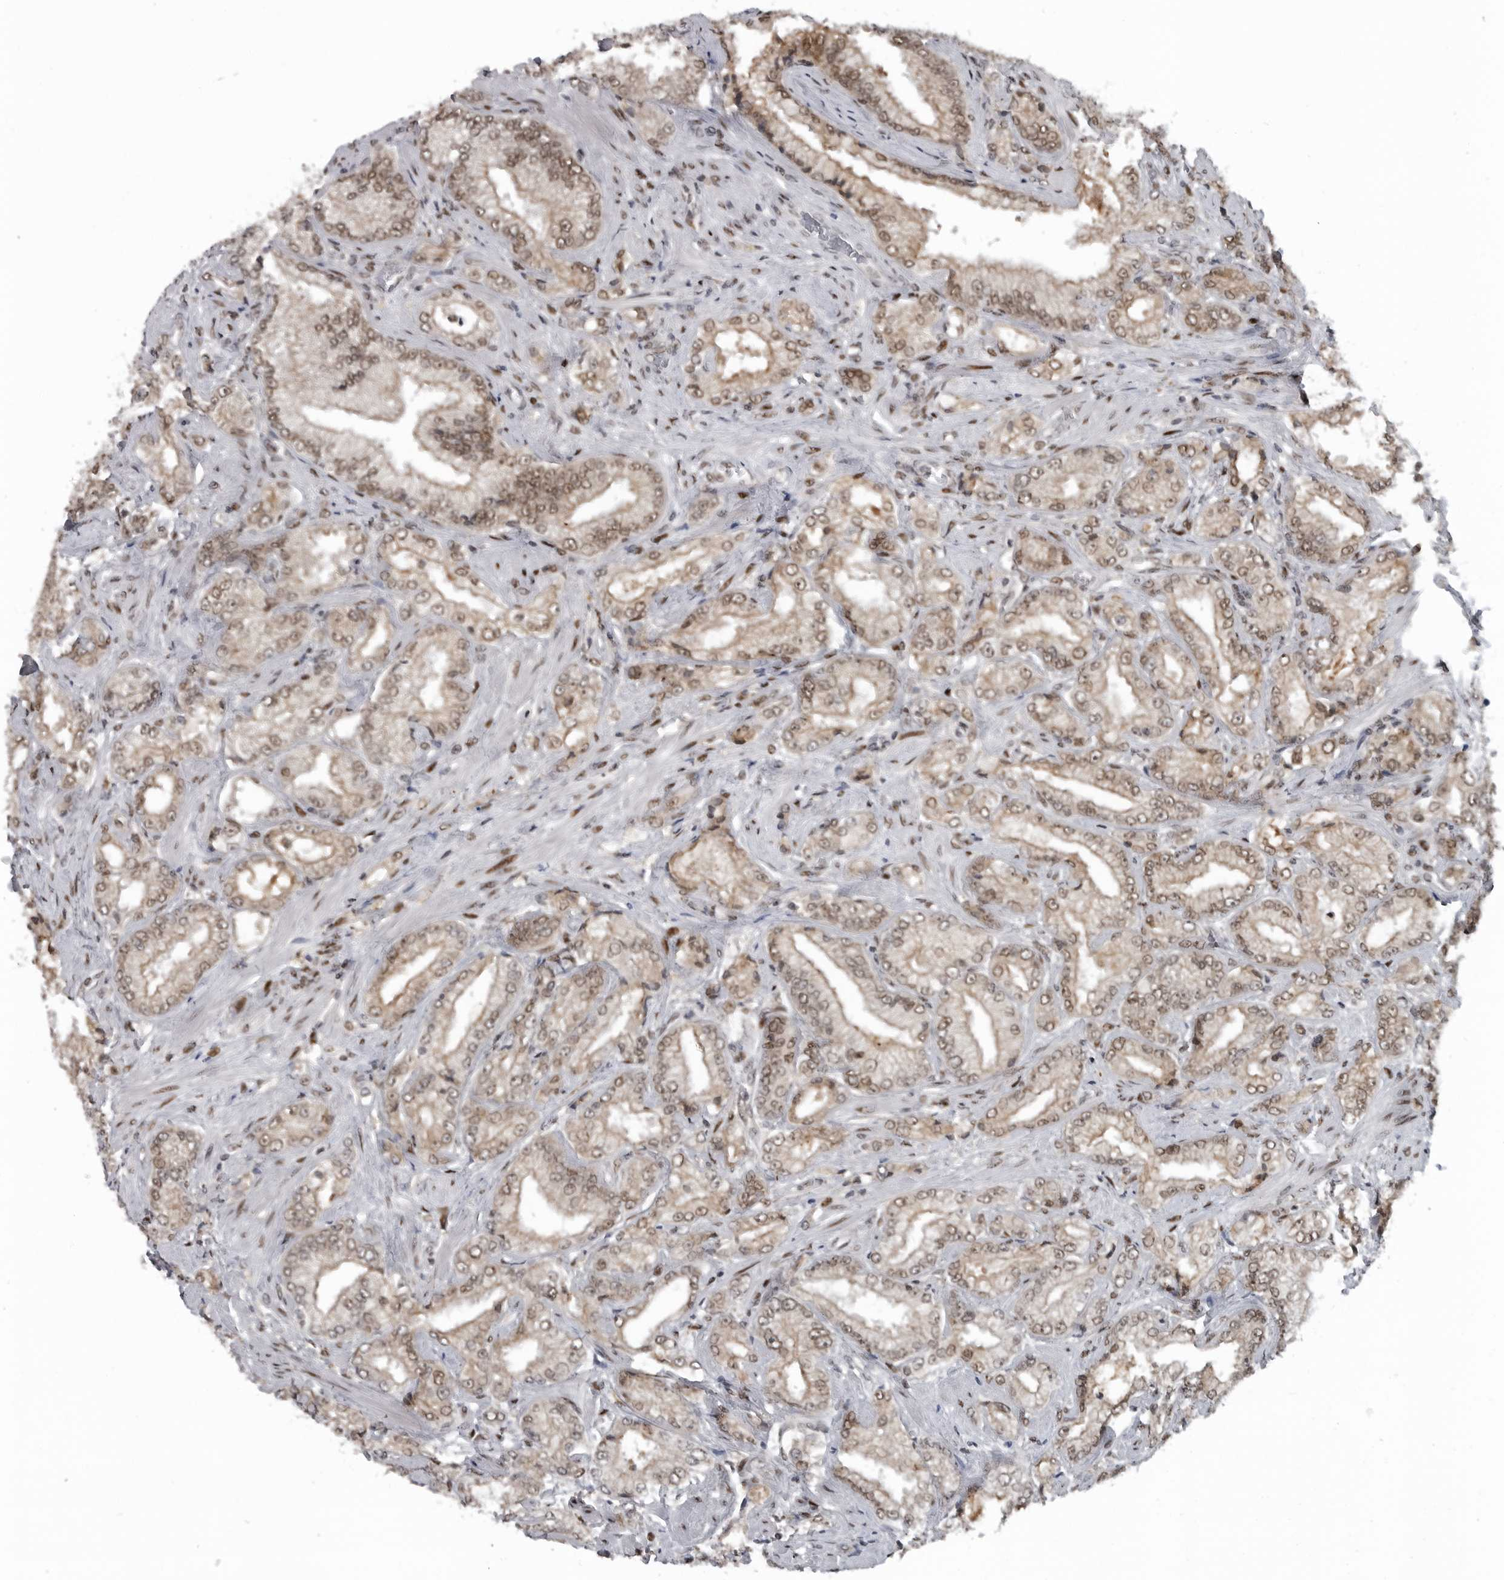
{"staining": {"intensity": "weak", "quantity": ">75%", "location": "nuclear"}, "tissue": "prostate cancer", "cell_type": "Tumor cells", "image_type": "cancer", "snomed": [{"axis": "morphology", "description": "Adenocarcinoma, Low grade"}, {"axis": "topography", "description": "Prostate"}], "caption": "Prostate cancer stained with IHC exhibits weak nuclear positivity in approximately >75% of tumor cells.", "gene": "C8orf58", "patient": {"sex": "male", "age": 62}}